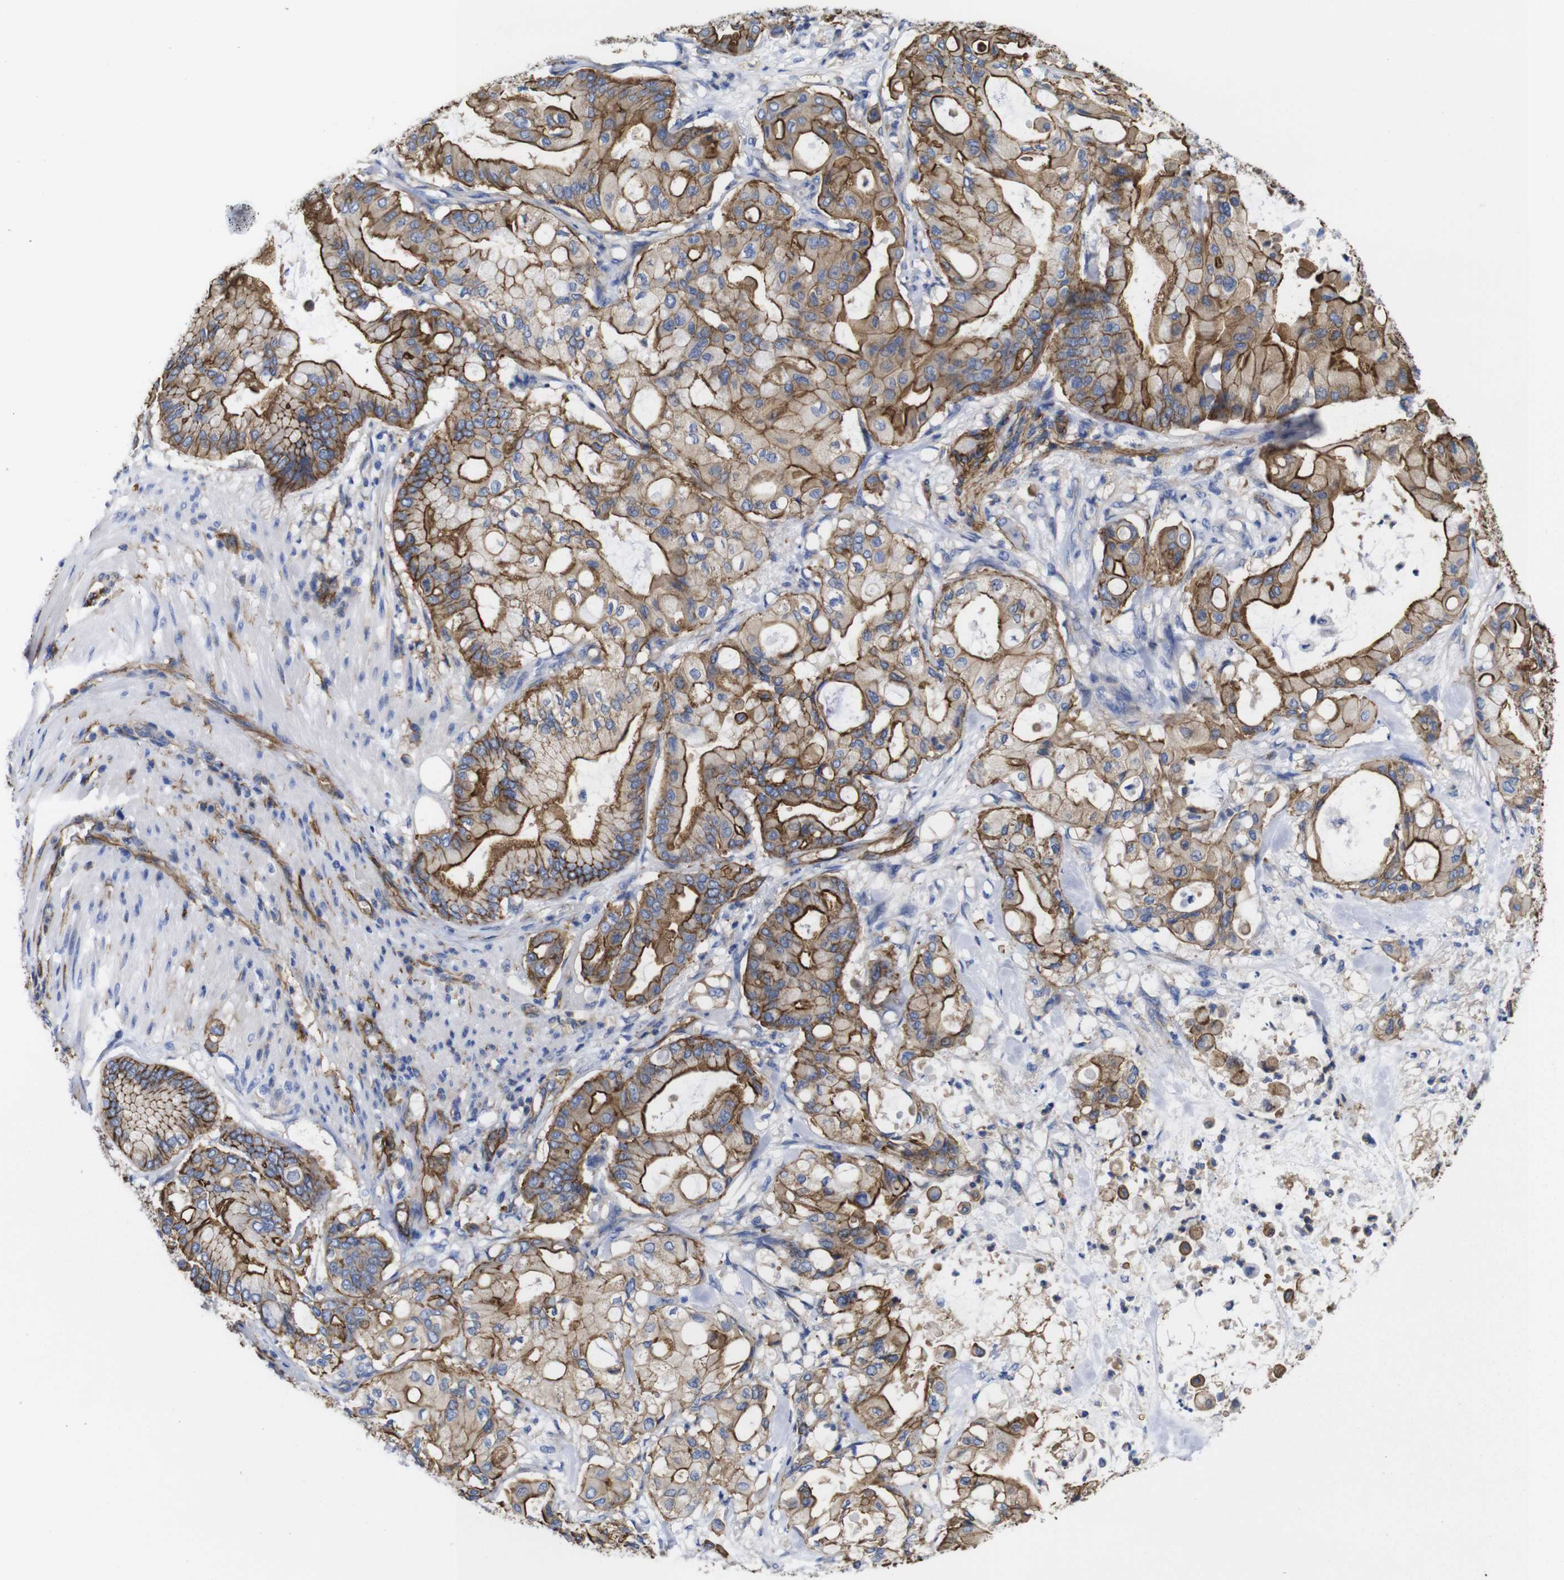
{"staining": {"intensity": "strong", "quantity": ">75%", "location": "cytoplasmic/membranous"}, "tissue": "pancreatic cancer", "cell_type": "Tumor cells", "image_type": "cancer", "snomed": [{"axis": "morphology", "description": "Adenocarcinoma, NOS"}, {"axis": "morphology", "description": "Adenocarcinoma, metastatic, NOS"}, {"axis": "topography", "description": "Lymph node"}, {"axis": "topography", "description": "Pancreas"}, {"axis": "topography", "description": "Duodenum"}], "caption": "Pancreatic cancer (adenocarcinoma) was stained to show a protein in brown. There is high levels of strong cytoplasmic/membranous positivity in about >75% of tumor cells.", "gene": "SPTBN1", "patient": {"sex": "female", "age": 64}}